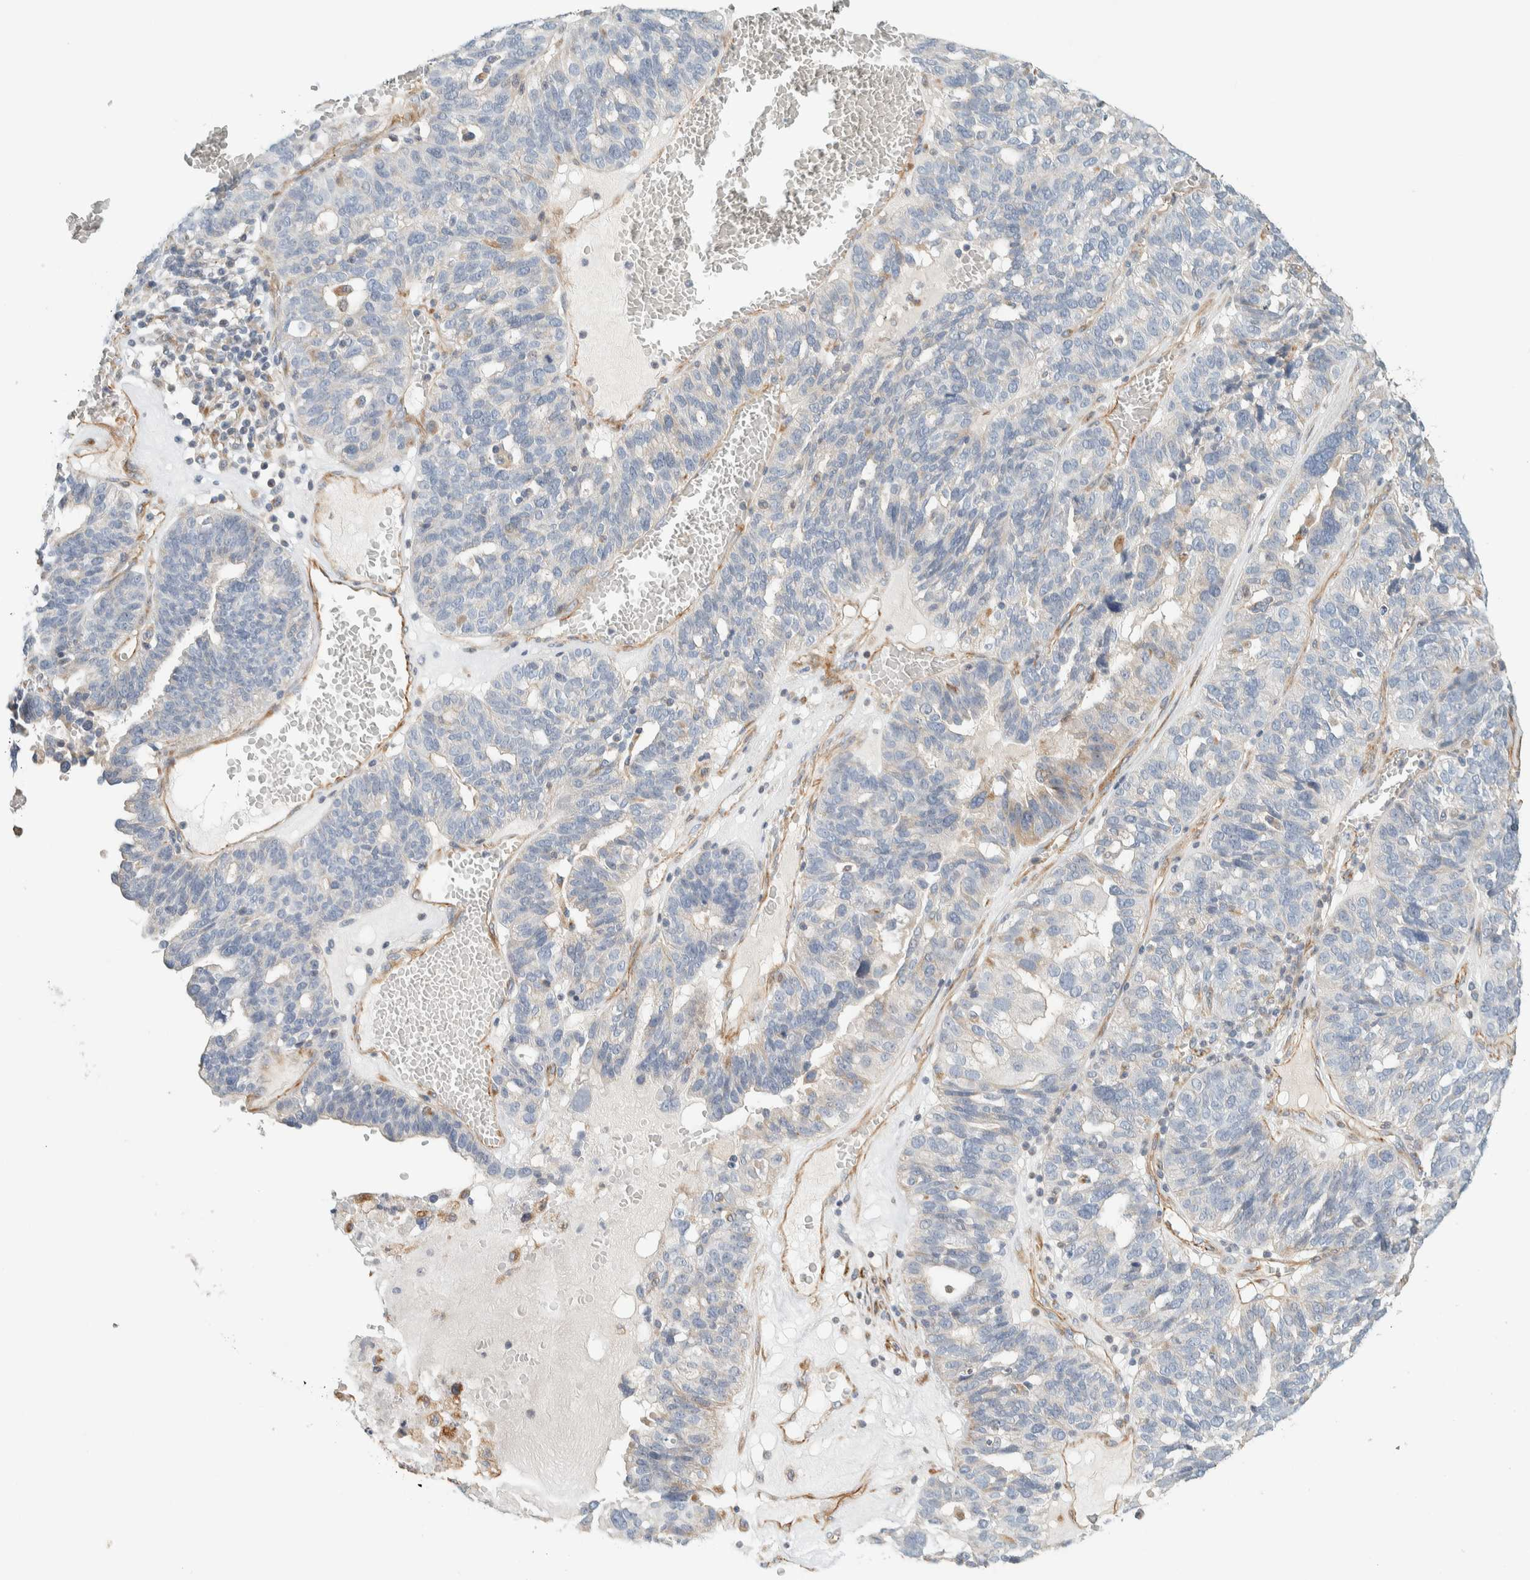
{"staining": {"intensity": "weak", "quantity": "<25%", "location": "cytoplasmic/membranous"}, "tissue": "ovarian cancer", "cell_type": "Tumor cells", "image_type": "cancer", "snomed": [{"axis": "morphology", "description": "Cystadenocarcinoma, serous, NOS"}, {"axis": "topography", "description": "Ovary"}], "caption": "The image shows no staining of tumor cells in serous cystadenocarcinoma (ovarian).", "gene": "CDR2", "patient": {"sex": "female", "age": 59}}